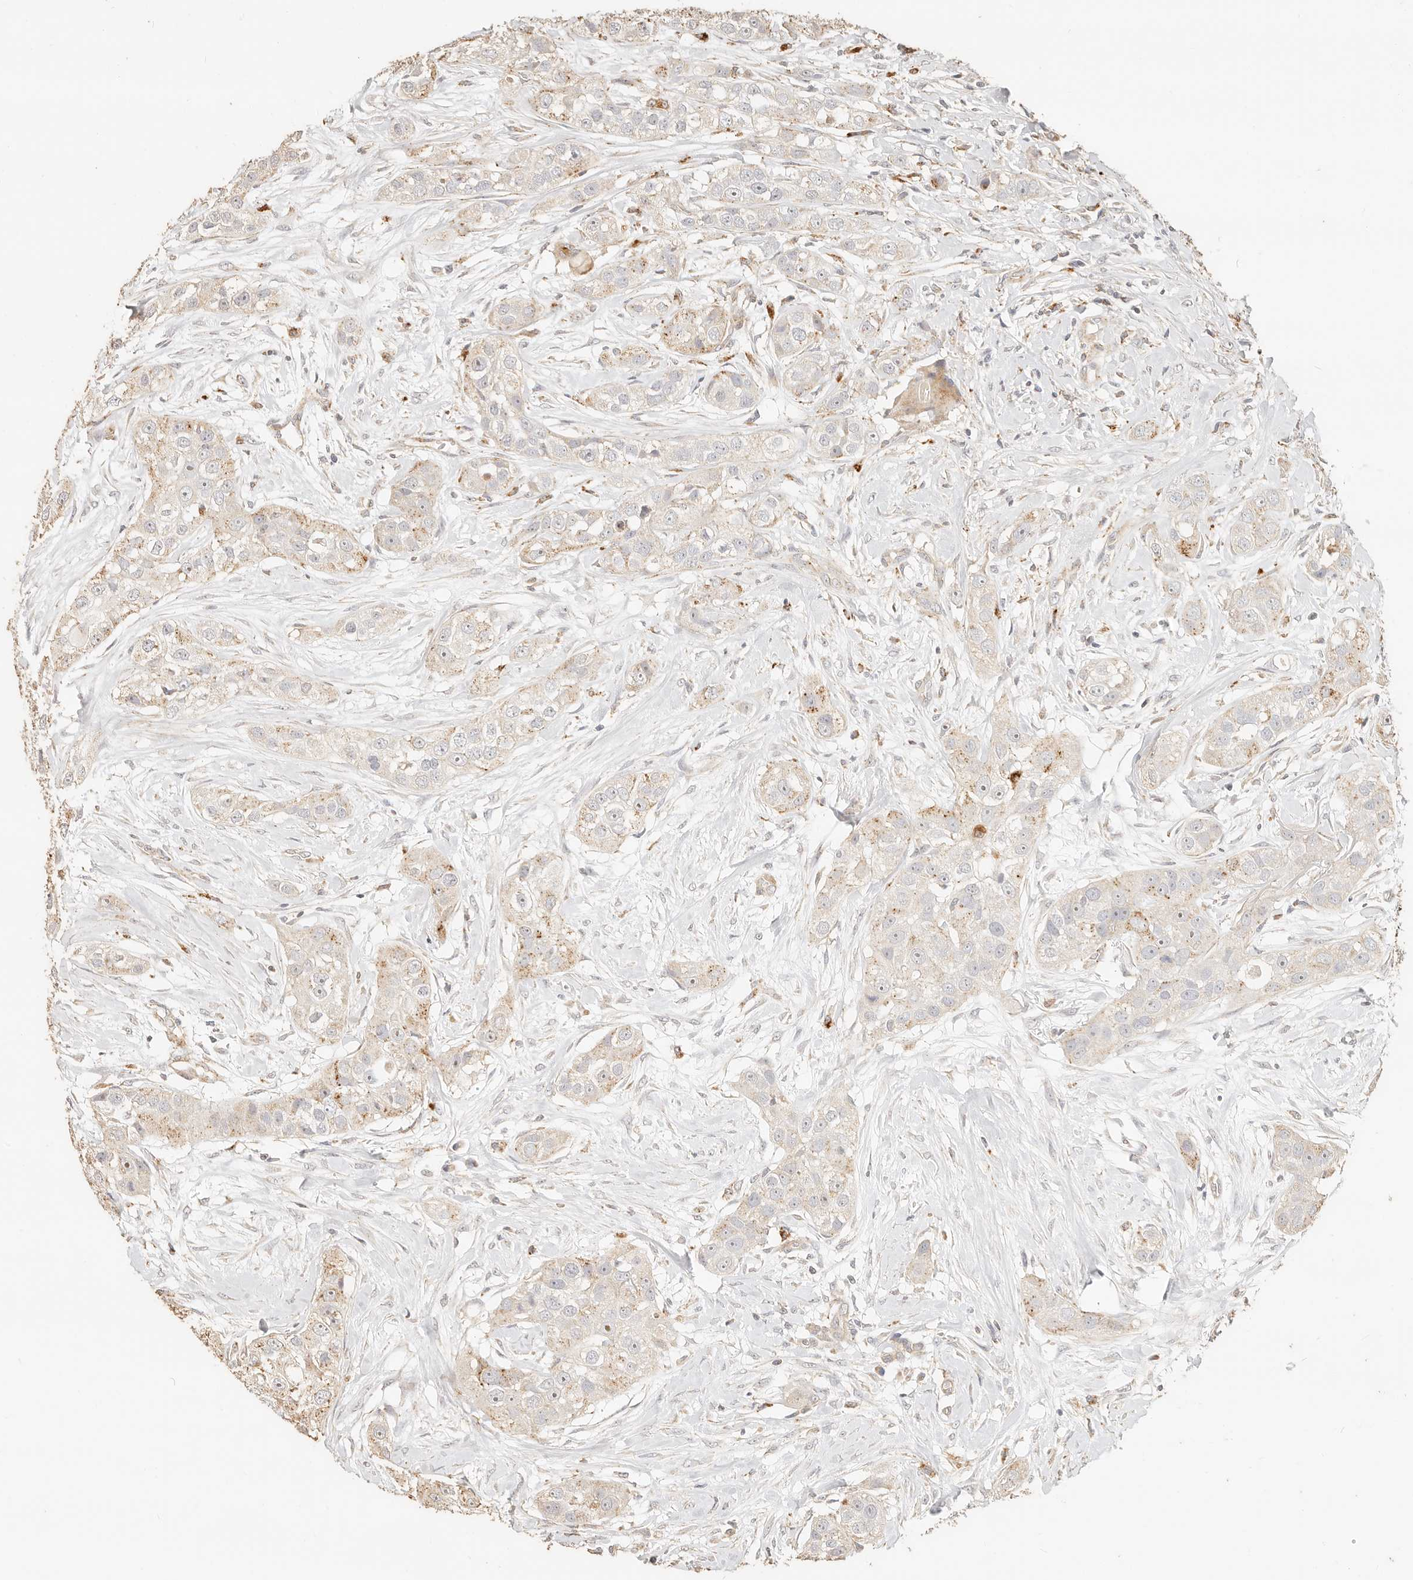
{"staining": {"intensity": "moderate", "quantity": "<25%", "location": "cytoplasmic/membranous"}, "tissue": "head and neck cancer", "cell_type": "Tumor cells", "image_type": "cancer", "snomed": [{"axis": "morphology", "description": "Normal tissue, NOS"}, {"axis": "morphology", "description": "Squamous cell carcinoma, NOS"}, {"axis": "topography", "description": "Skeletal muscle"}, {"axis": "topography", "description": "Head-Neck"}], "caption": "IHC photomicrograph of squamous cell carcinoma (head and neck) stained for a protein (brown), which reveals low levels of moderate cytoplasmic/membranous staining in approximately <25% of tumor cells.", "gene": "PTPN22", "patient": {"sex": "male", "age": 51}}